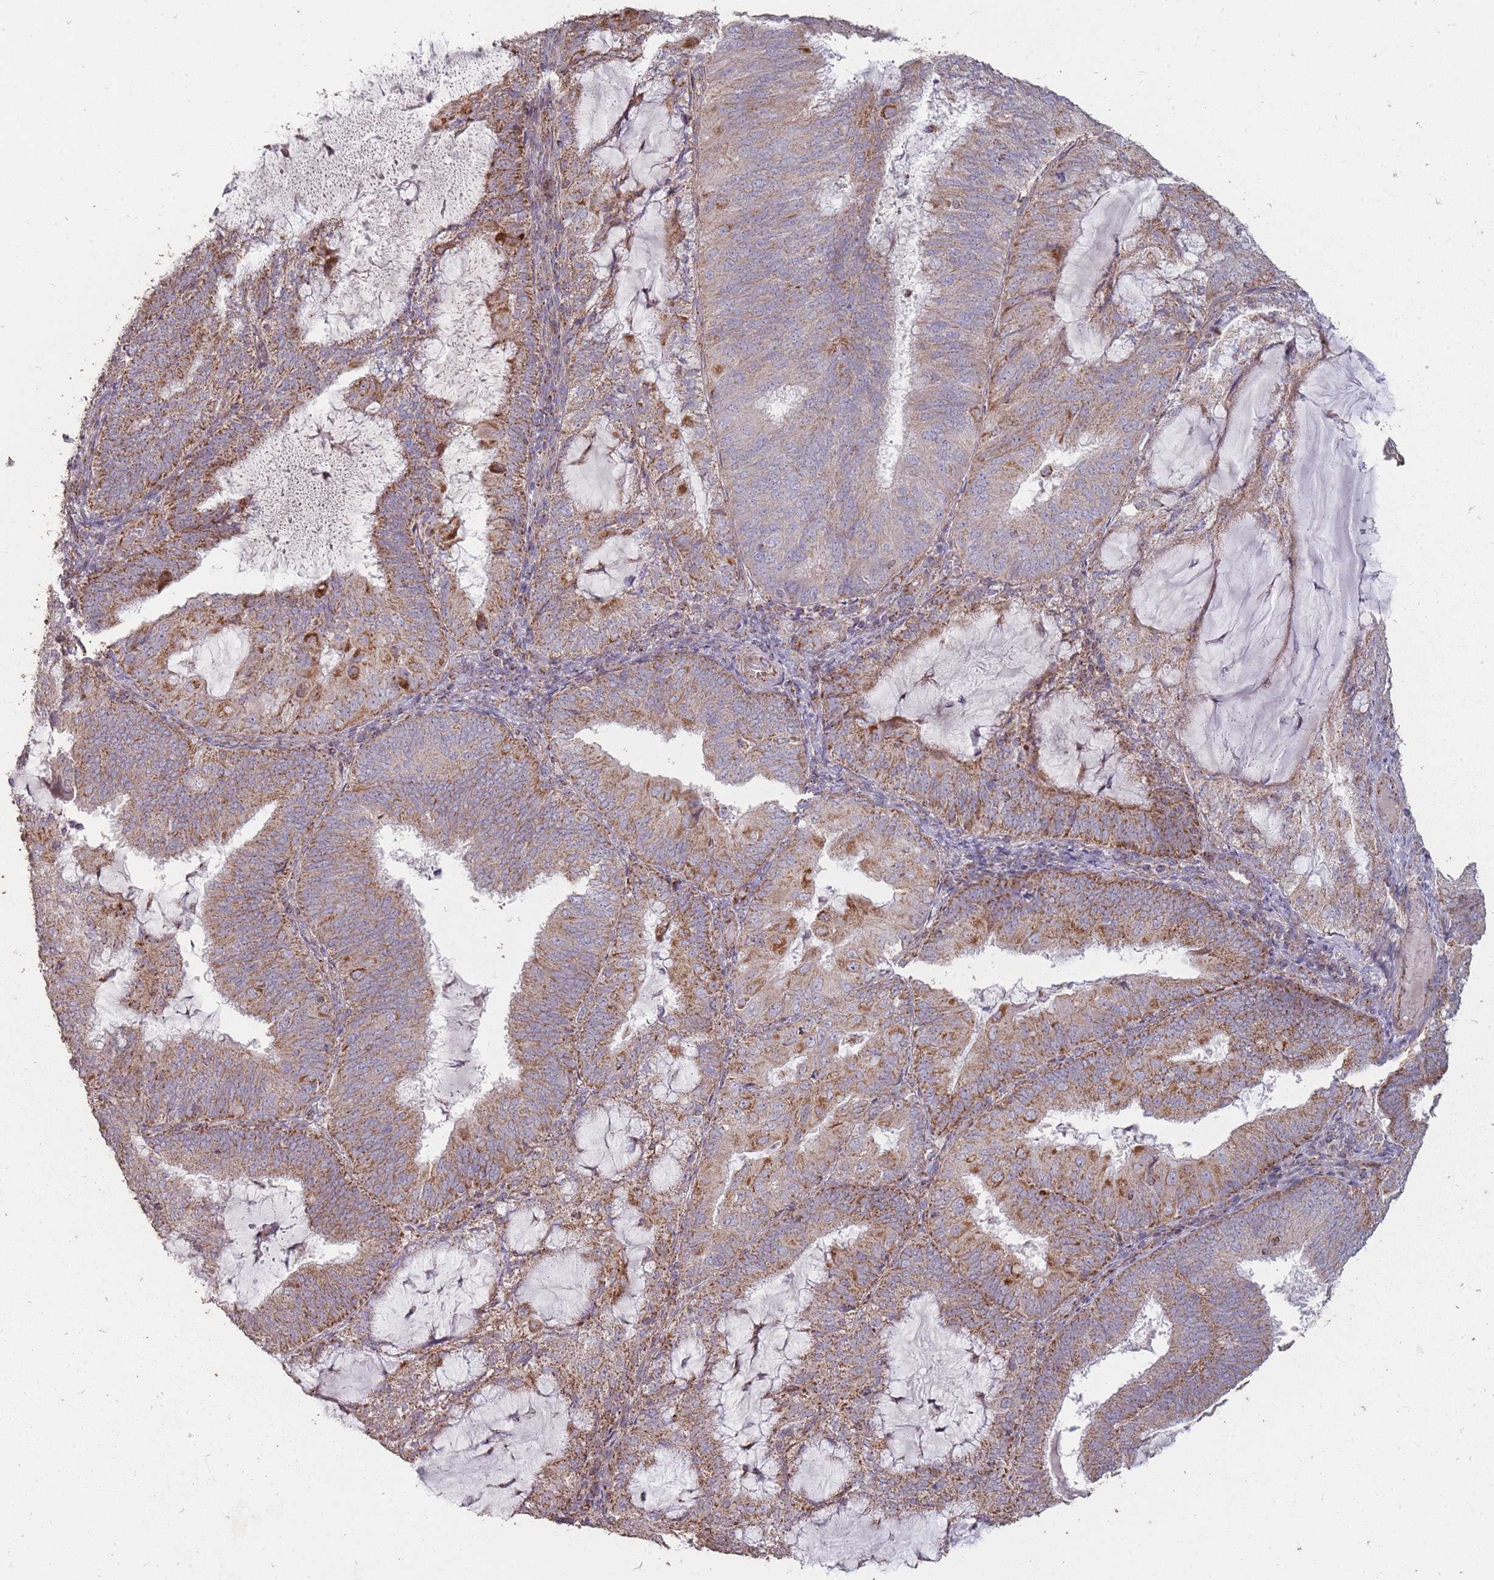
{"staining": {"intensity": "moderate", "quantity": ">75%", "location": "cytoplasmic/membranous"}, "tissue": "endometrial cancer", "cell_type": "Tumor cells", "image_type": "cancer", "snomed": [{"axis": "morphology", "description": "Adenocarcinoma, NOS"}, {"axis": "topography", "description": "Endometrium"}], "caption": "Immunohistochemistry micrograph of neoplastic tissue: human endometrial cancer (adenocarcinoma) stained using immunohistochemistry exhibits medium levels of moderate protein expression localized specifically in the cytoplasmic/membranous of tumor cells, appearing as a cytoplasmic/membranous brown color.", "gene": "CNOT8", "patient": {"sex": "female", "age": 81}}